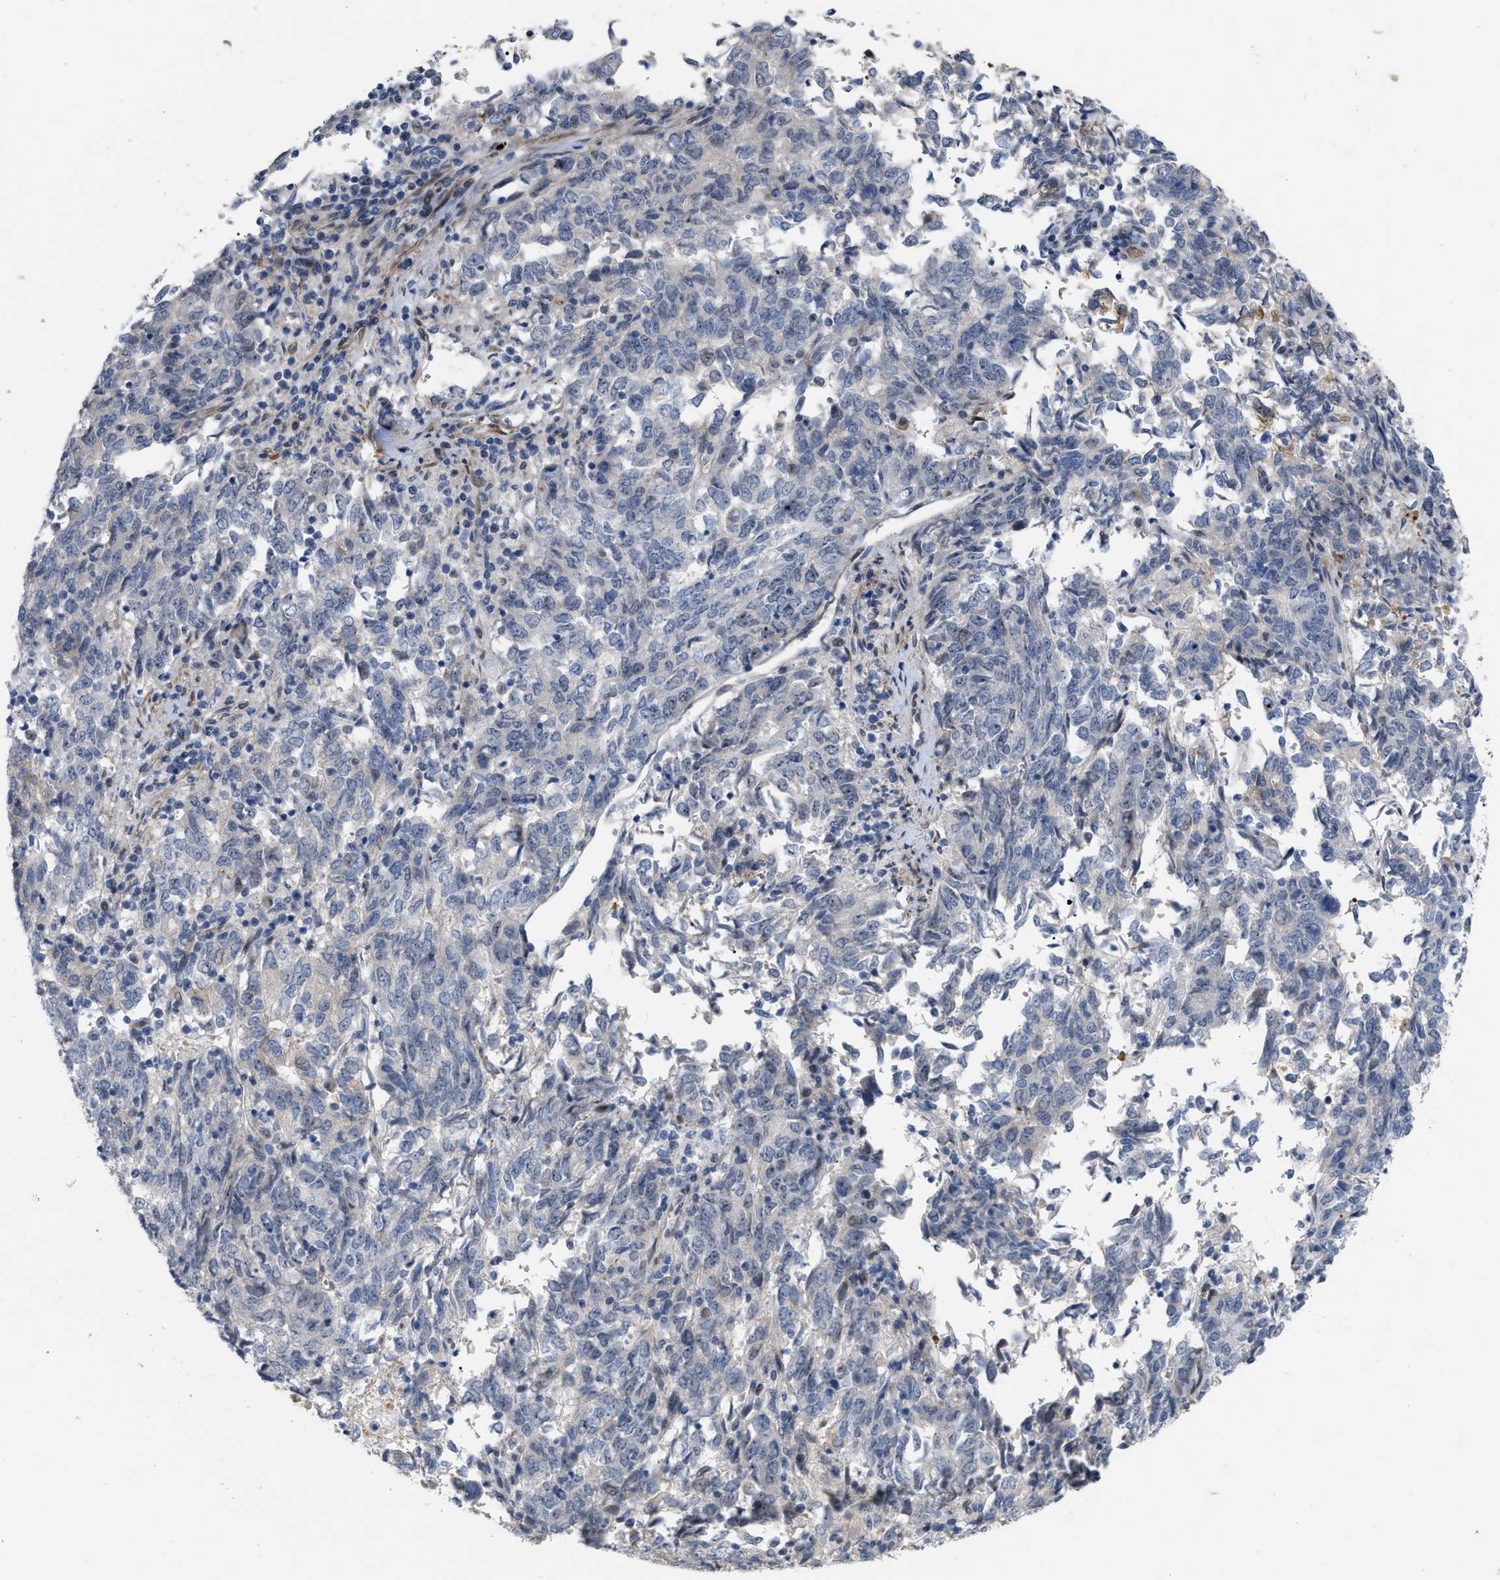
{"staining": {"intensity": "negative", "quantity": "none", "location": "none"}, "tissue": "endometrial cancer", "cell_type": "Tumor cells", "image_type": "cancer", "snomed": [{"axis": "morphology", "description": "Adenocarcinoma, NOS"}, {"axis": "topography", "description": "Endometrium"}], "caption": "Immunohistochemistry (IHC) of human adenocarcinoma (endometrial) exhibits no expression in tumor cells.", "gene": "POLR1F", "patient": {"sex": "female", "age": 80}}